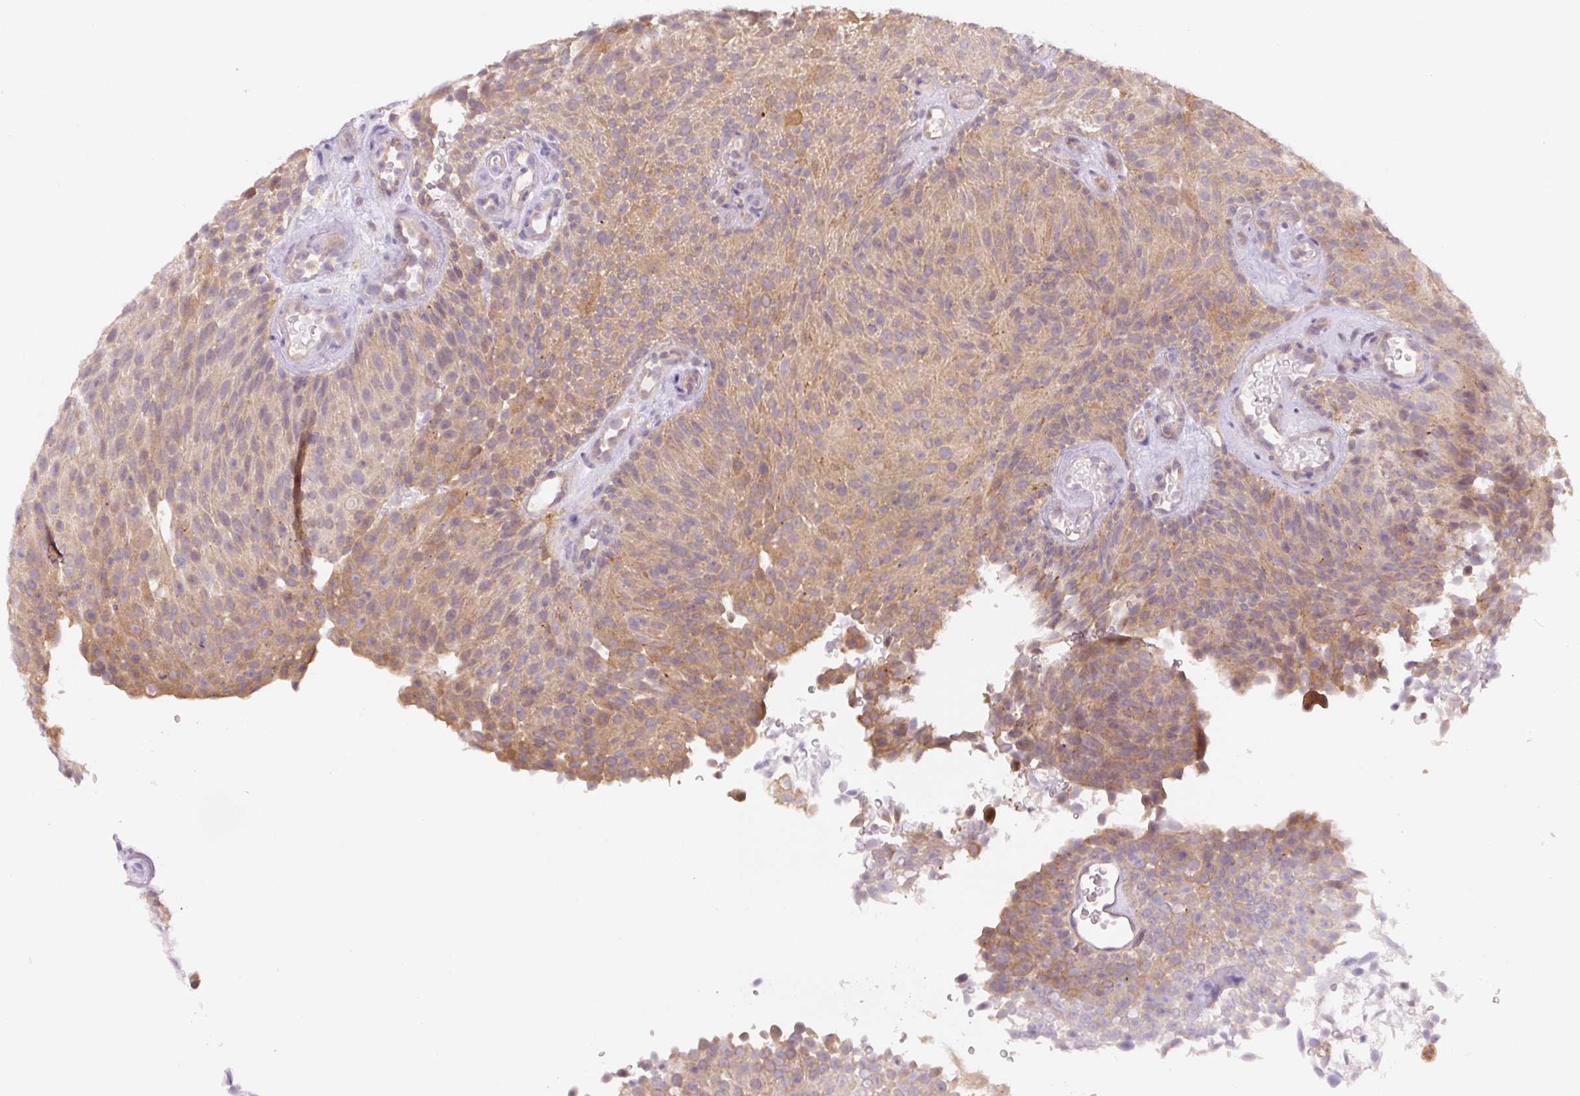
{"staining": {"intensity": "moderate", "quantity": "25%-75%", "location": "cytoplasmic/membranous"}, "tissue": "urothelial cancer", "cell_type": "Tumor cells", "image_type": "cancer", "snomed": [{"axis": "morphology", "description": "Urothelial carcinoma, Low grade"}, {"axis": "topography", "description": "Urinary bladder"}], "caption": "Tumor cells display medium levels of moderate cytoplasmic/membranous expression in about 25%-75% of cells in human urothelial cancer.", "gene": "SPSB2", "patient": {"sex": "male", "age": 78}}